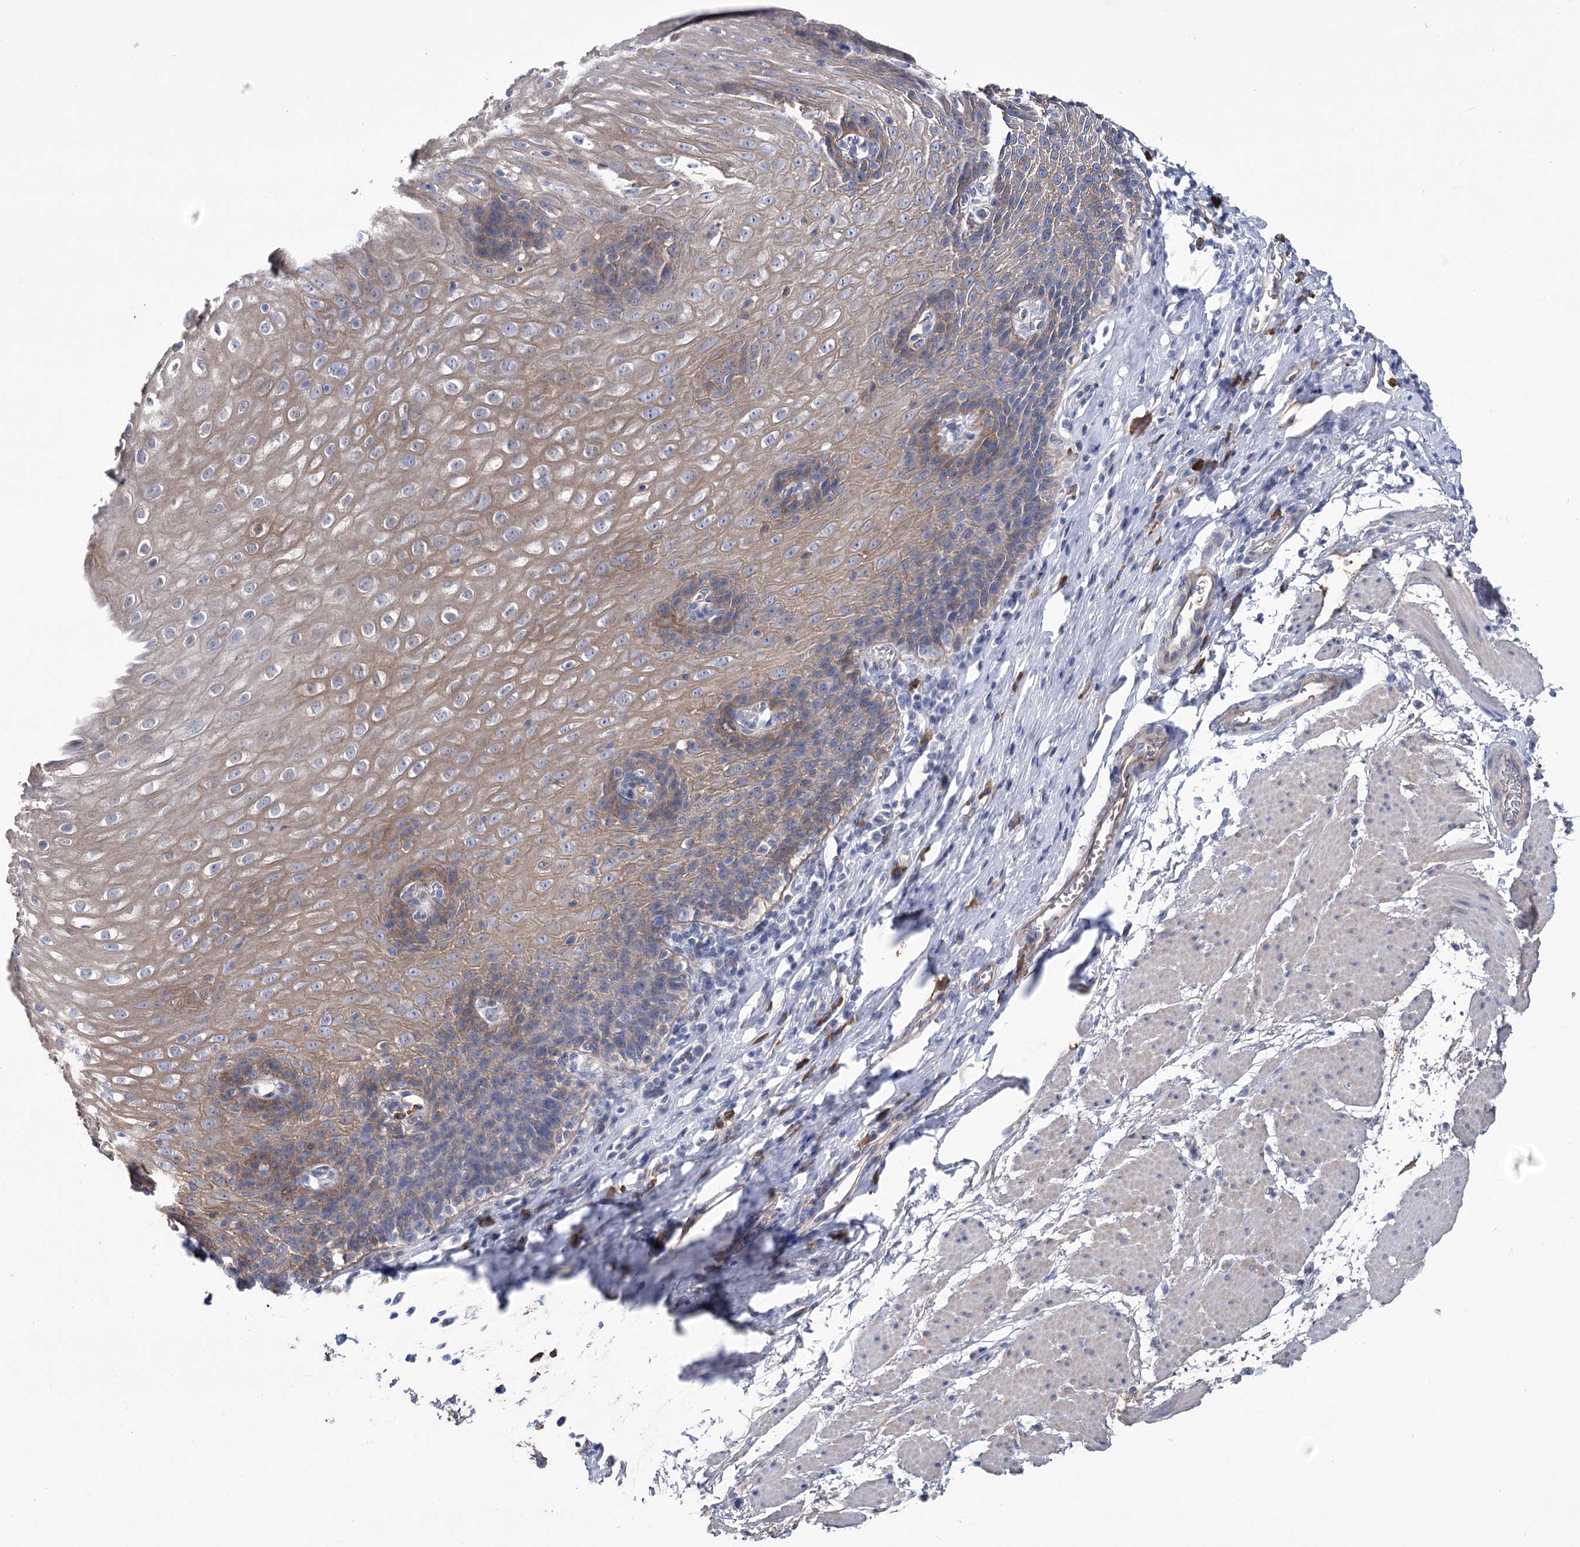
{"staining": {"intensity": "moderate", "quantity": "25%-75%", "location": "cytoplasmic/membranous"}, "tissue": "esophagus", "cell_type": "Squamous epithelial cells", "image_type": "normal", "snomed": [{"axis": "morphology", "description": "Normal tissue, NOS"}, {"axis": "topography", "description": "Esophagus"}], "caption": "A high-resolution image shows immunohistochemistry staining of normal esophagus, which demonstrates moderate cytoplasmic/membranous positivity in approximately 25%-75% of squamous epithelial cells.", "gene": "CEP164", "patient": {"sex": "female", "age": 61}}